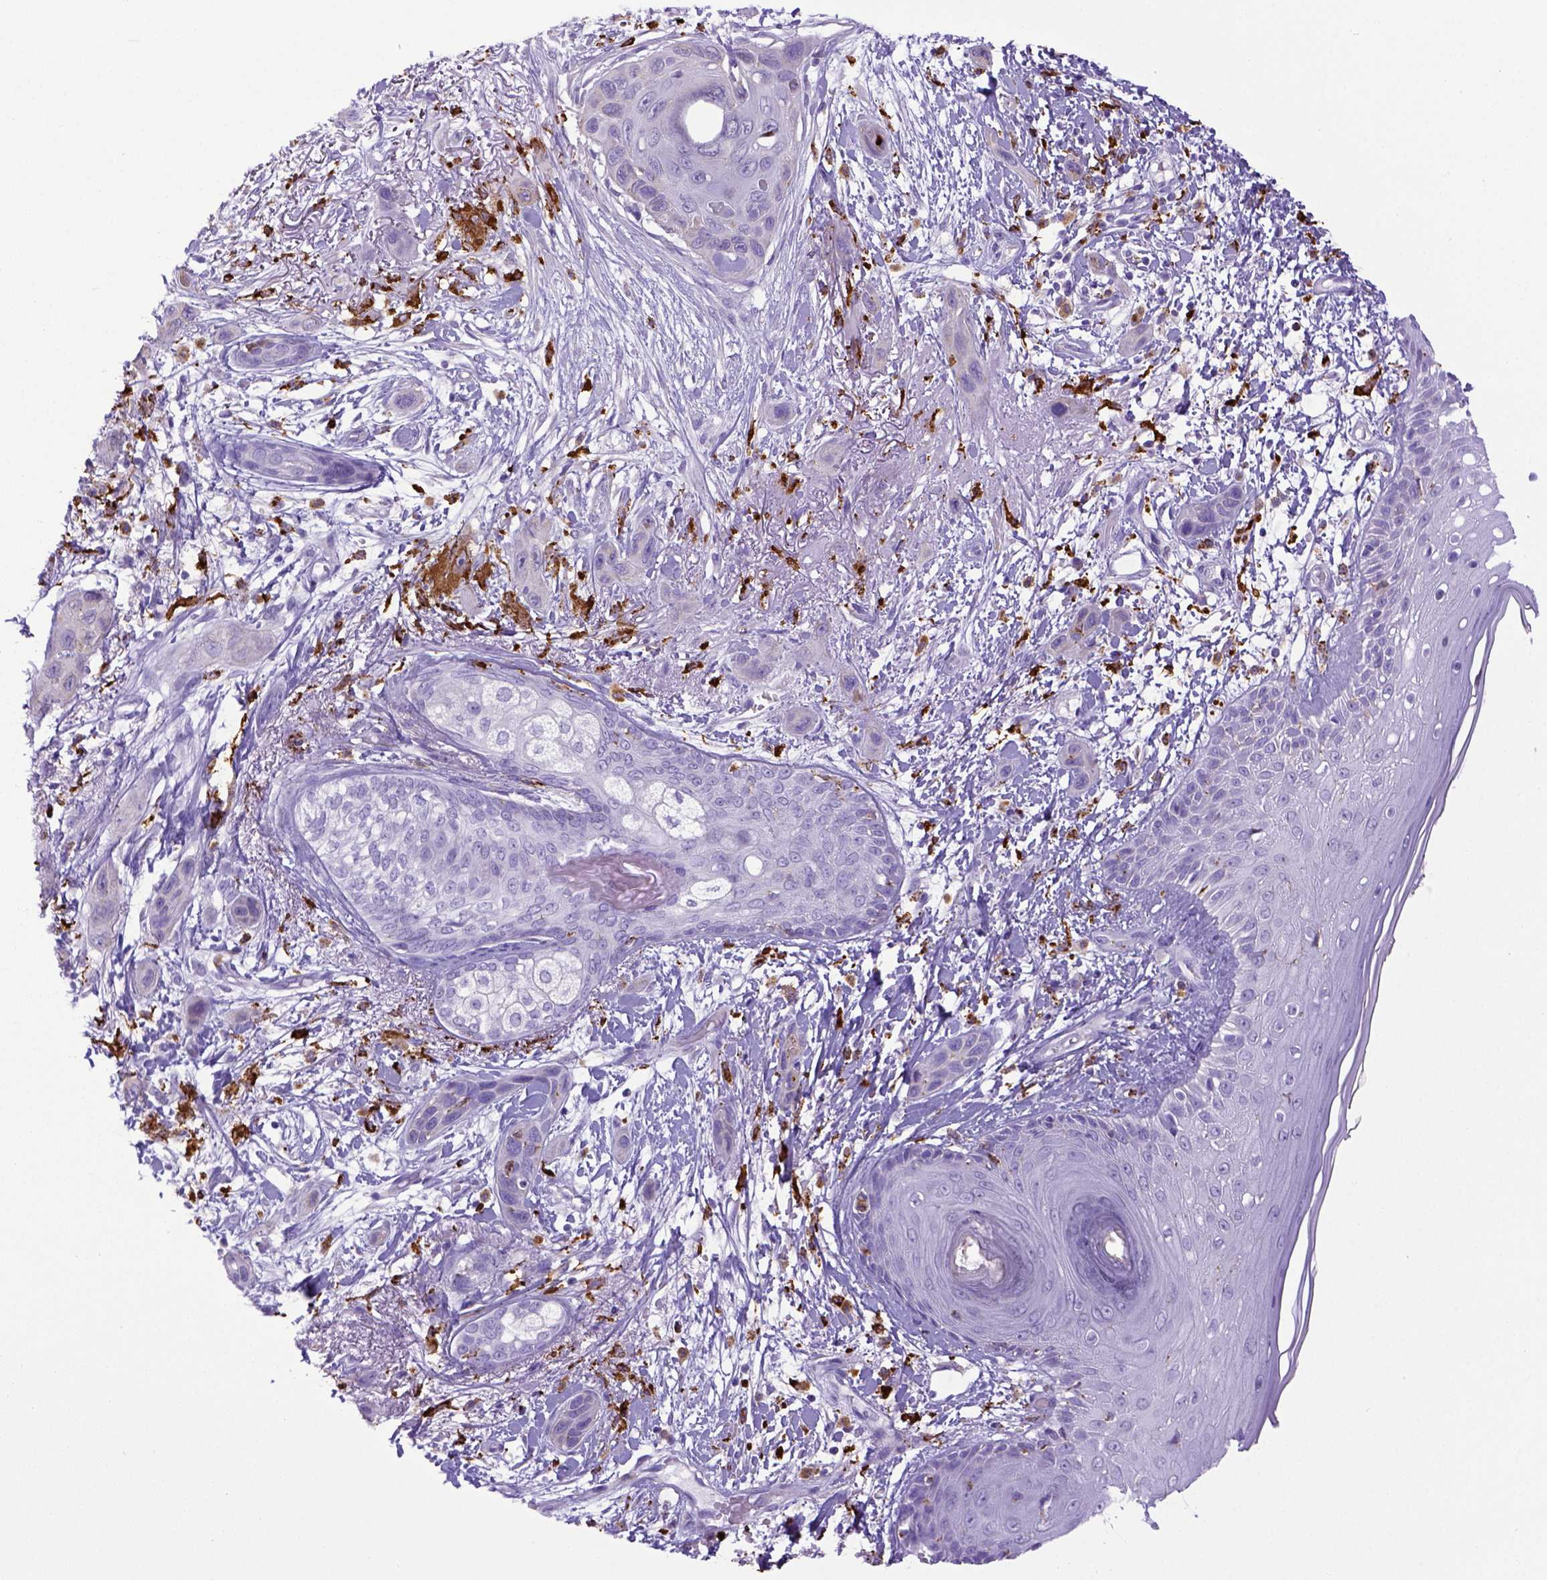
{"staining": {"intensity": "negative", "quantity": "none", "location": "none"}, "tissue": "skin cancer", "cell_type": "Tumor cells", "image_type": "cancer", "snomed": [{"axis": "morphology", "description": "Squamous cell carcinoma, NOS"}, {"axis": "topography", "description": "Skin"}], "caption": "High power microscopy photomicrograph of an immunohistochemistry histopathology image of skin cancer (squamous cell carcinoma), revealing no significant expression in tumor cells. (DAB immunohistochemistry (IHC), high magnification).", "gene": "CD68", "patient": {"sex": "male", "age": 79}}